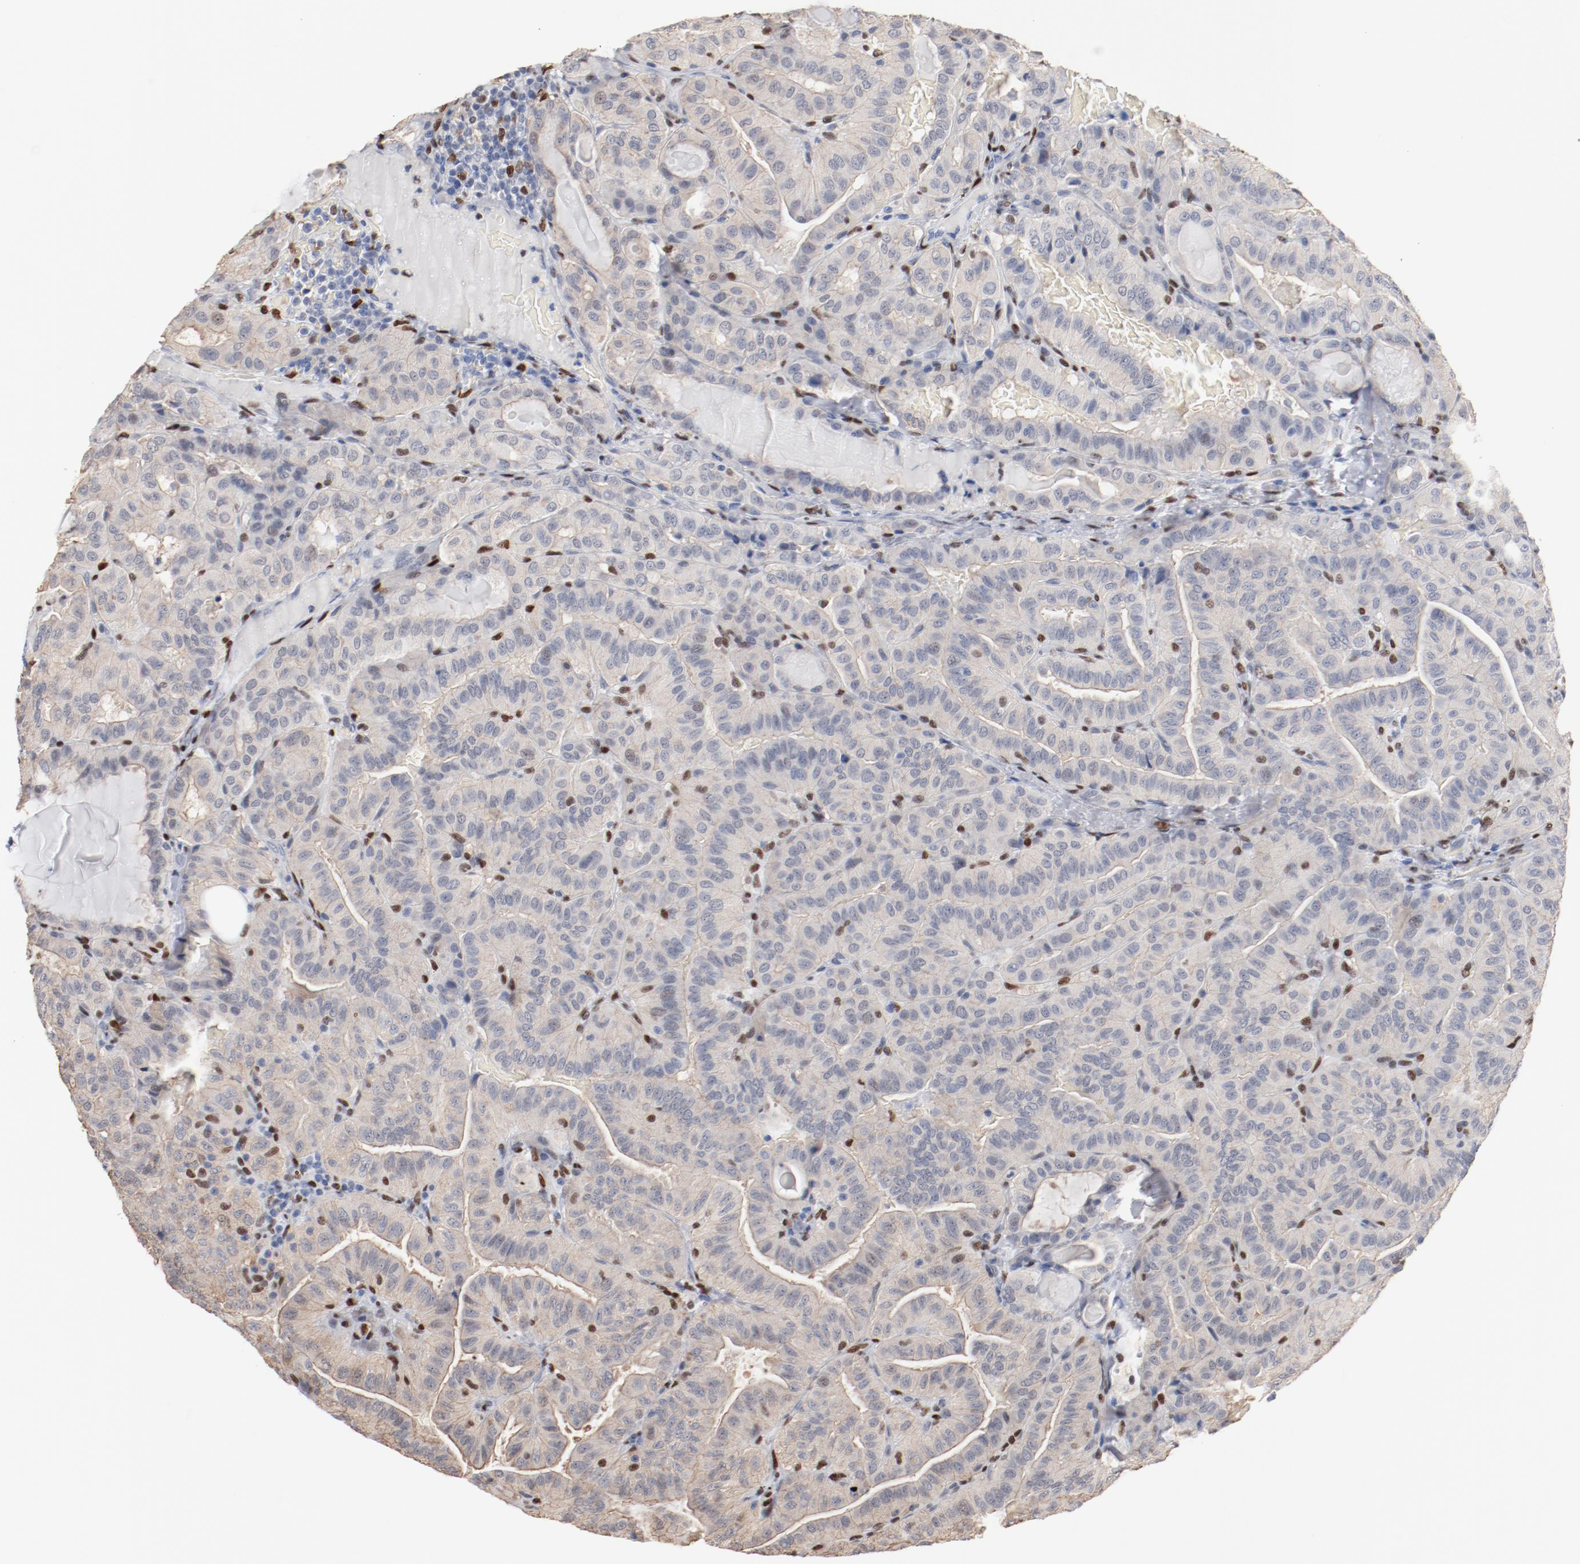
{"staining": {"intensity": "negative", "quantity": "none", "location": "none"}, "tissue": "thyroid cancer", "cell_type": "Tumor cells", "image_type": "cancer", "snomed": [{"axis": "morphology", "description": "Papillary adenocarcinoma, NOS"}, {"axis": "topography", "description": "Thyroid gland"}], "caption": "IHC photomicrograph of neoplastic tissue: thyroid papillary adenocarcinoma stained with DAB (3,3'-diaminobenzidine) demonstrates no significant protein staining in tumor cells.", "gene": "ZEB2", "patient": {"sex": "male", "age": 77}}